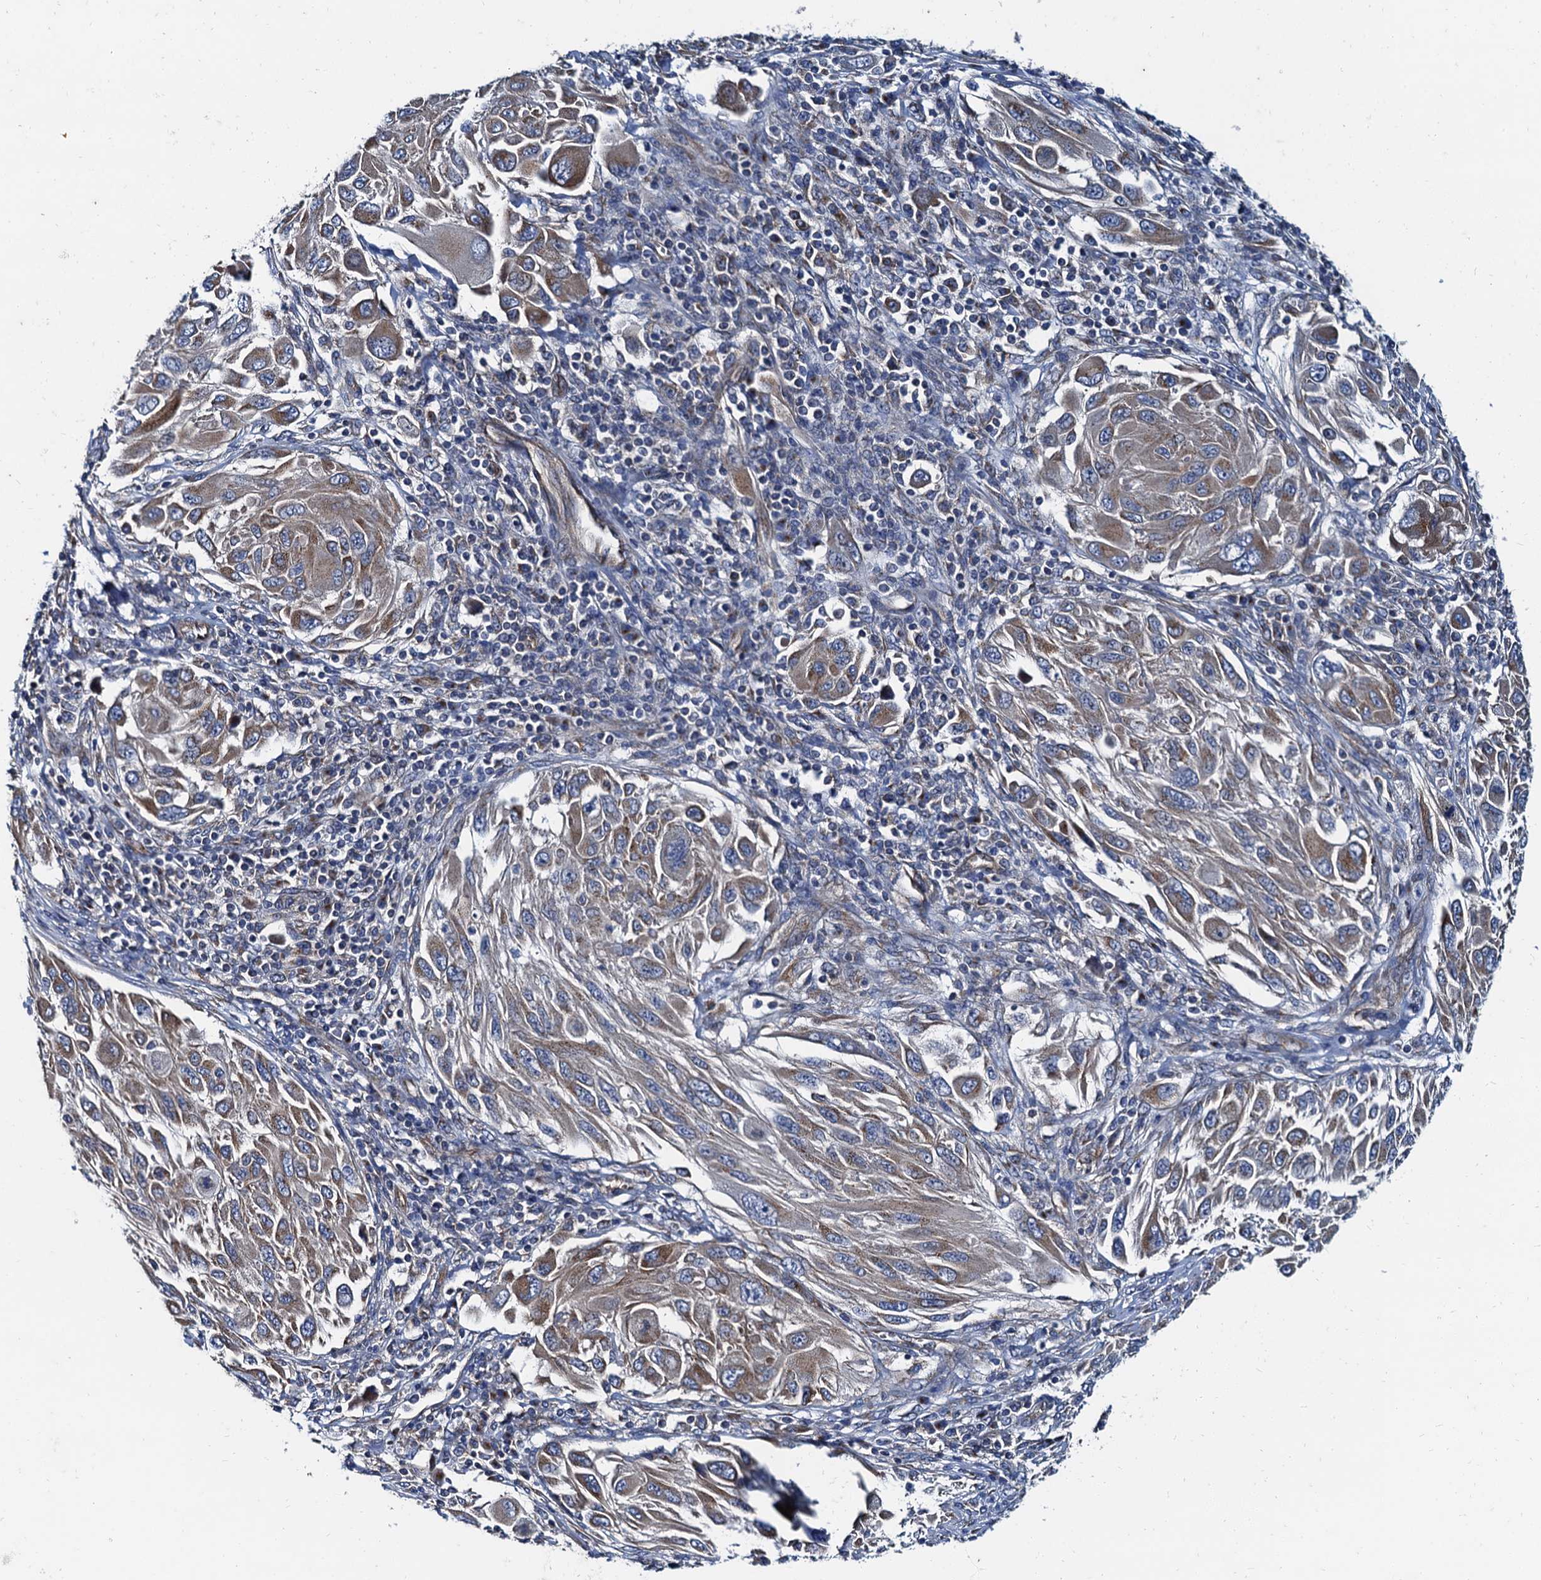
{"staining": {"intensity": "moderate", "quantity": ">75%", "location": "cytoplasmic/membranous"}, "tissue": "melanoma", "cell_type": "Tumor cells", "image_type": "cancer", "snomed": [{"axis": "morphology", "description": "Malignant melanoma, NOS"}, {"axis": "topography", "description": "Skin"}], "caption": "Tumor cells display medium levels of moderate cytoplasmic/membranous expression in approximately >75% of cells in melanoma.", "gene": "NGRN", "patient": {"sex": "female", "age": 91}}